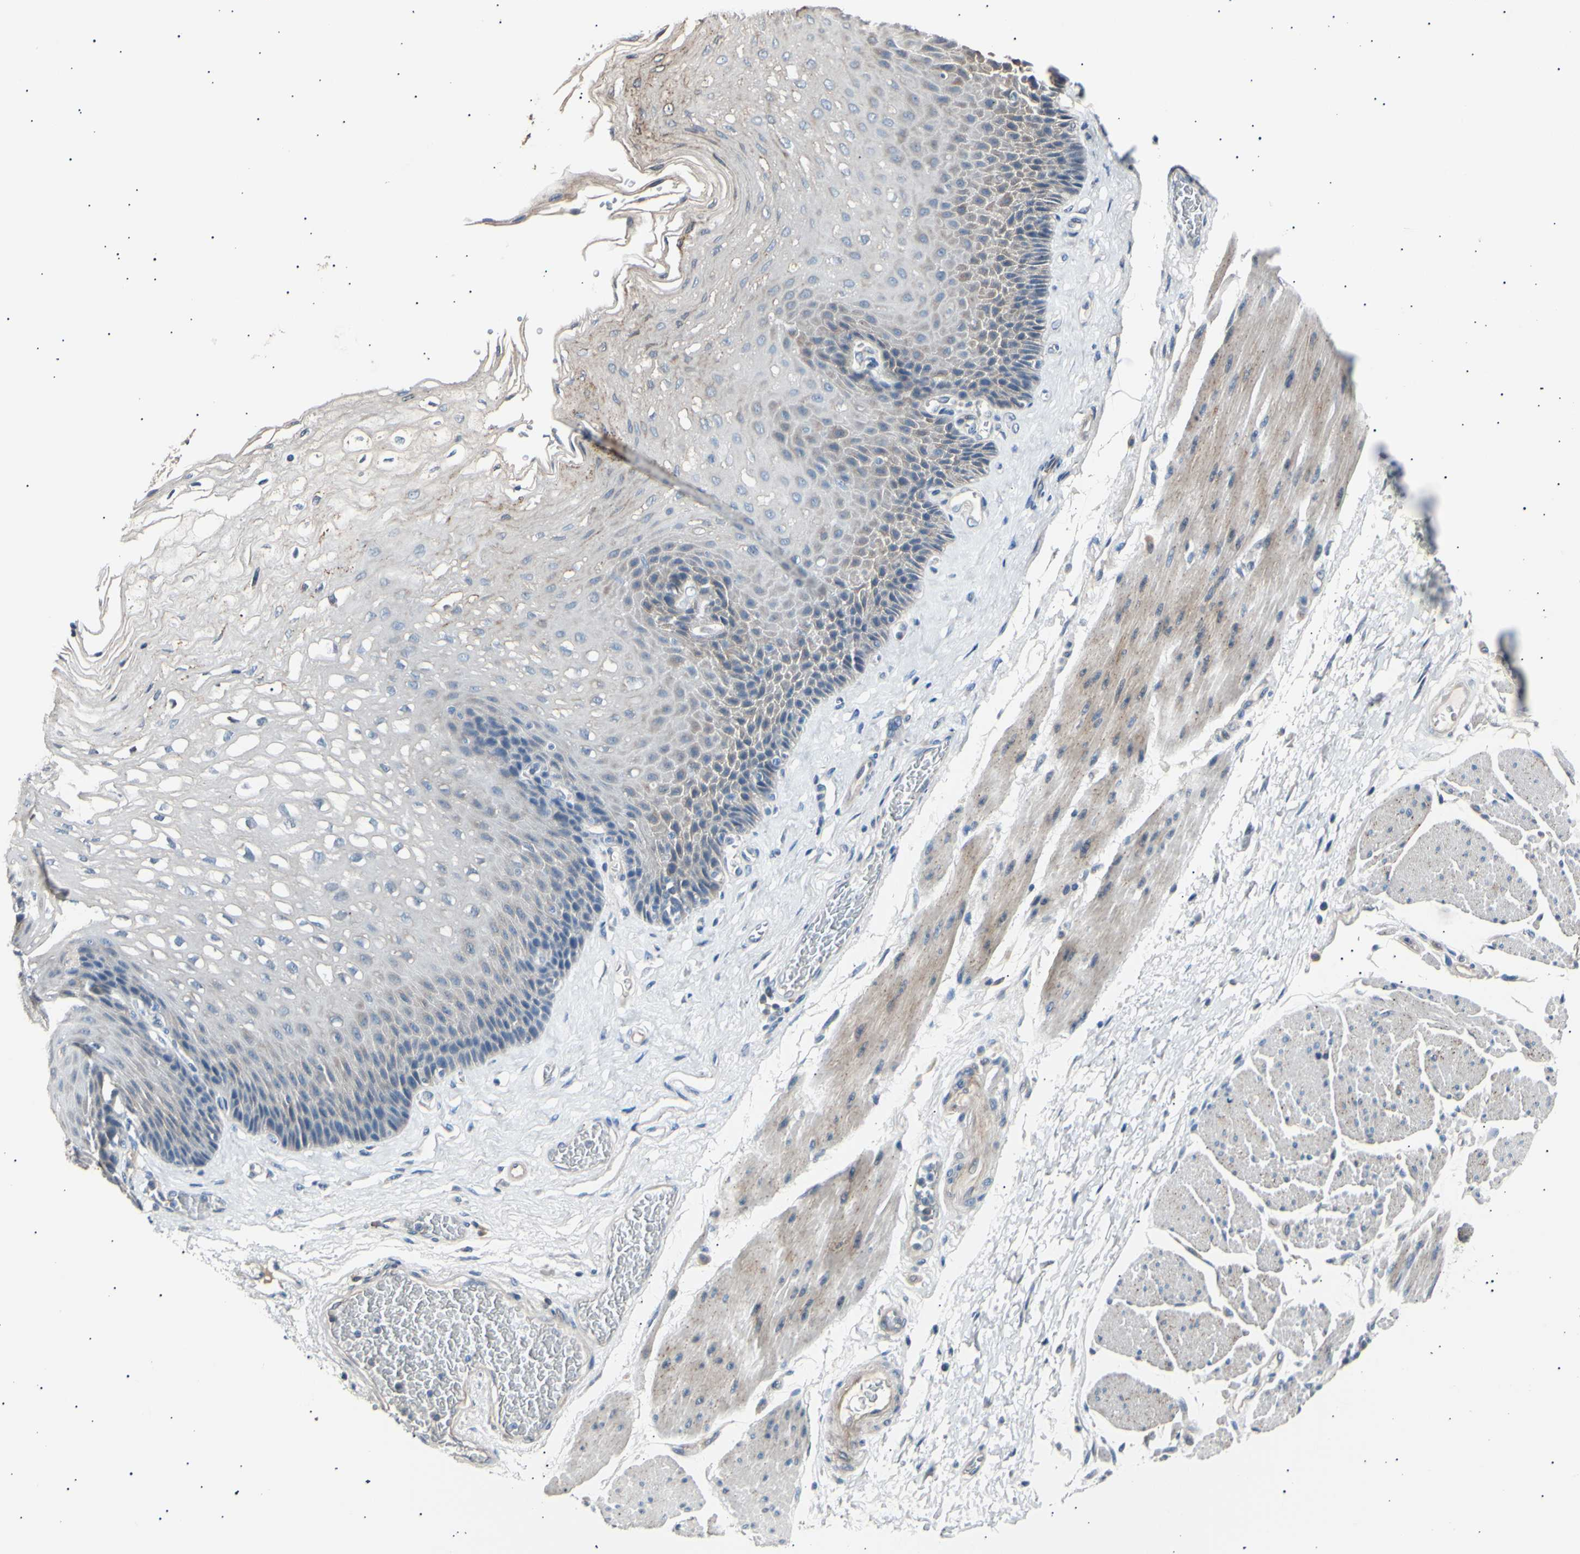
{"staining": {"intensity": "weak", "quantity": "<25%", "location": "cytoplasmic/membranous"}, "tissue": "esophagus", "cell_type": "Squamous epithelial cells", "image_type": "normal", "snomed": [{"axis": "morphology", "description": "Normal tissue, NOS"}, {"axis": "topography", "description": "Esophagus"}], "caption": "An immunohistochemistry (IHC) micrograph of benign esophagus is shown. There is no staining in squamous epithelial cells of esophagus.", "gene": "LDLR", "patient": {"sex": "female", "age": 72}}